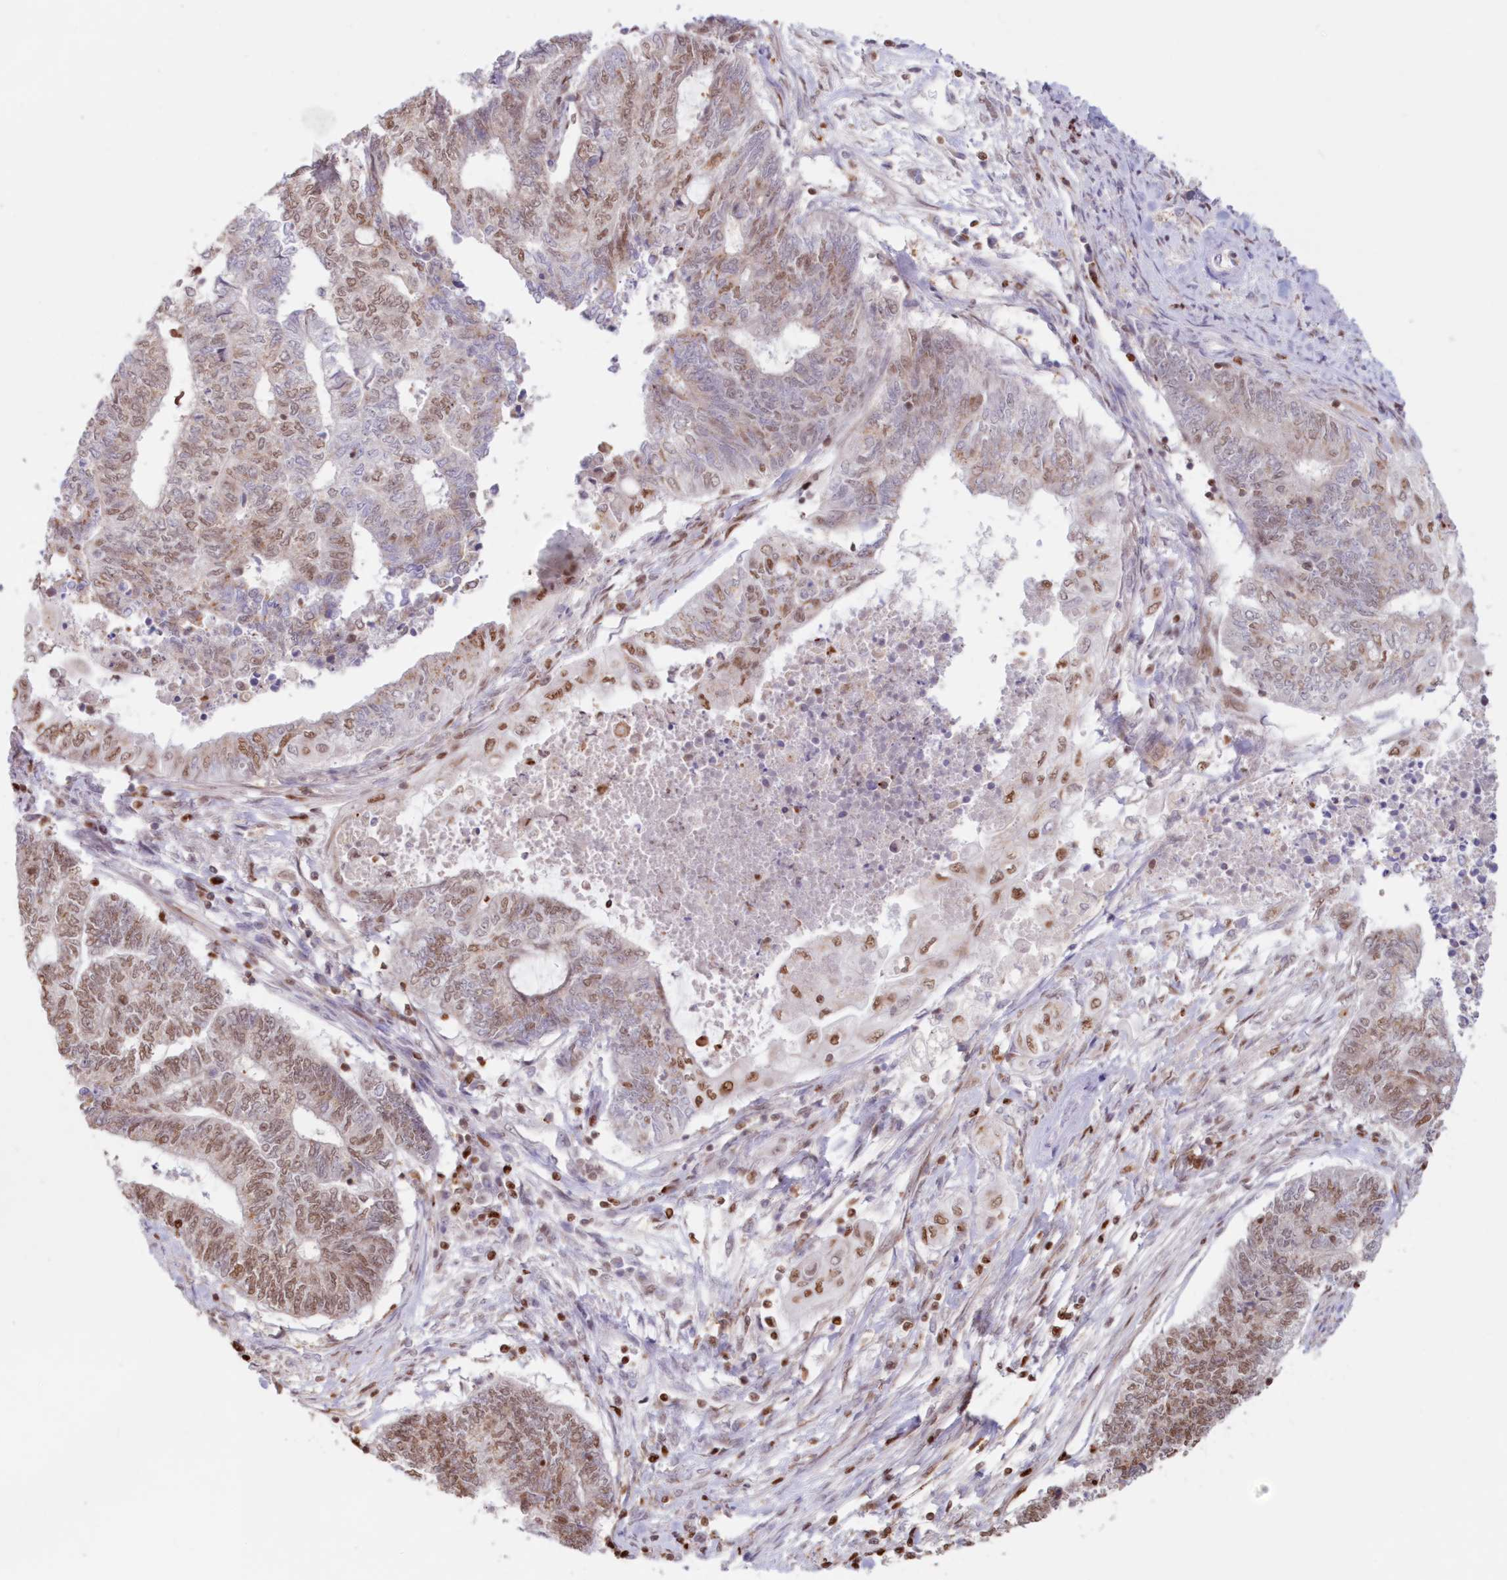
{"staining": {"intensity": "moderate", "quantity": ">75%", "location": "nuclear"}, "tissue": "endometrial cancer", "cell_type": "Tumor cells", "image_type": "cancer", "snomed": [{"axis": "morphology", "description": "Adenocarcinoma, NOS"}, {"axis": "topography", "description": "Uterus"}, {"axis": "topography", "description": "Endometrium"}], "caption": "Endometrial adenocarcinoma was stained to show a protein in brown. There is medium levels of moderate nuclear positivity in approximately >75% of tumor cells.", "gene": "POLR2B", "patient": {"sex": "female", "age": 70}}